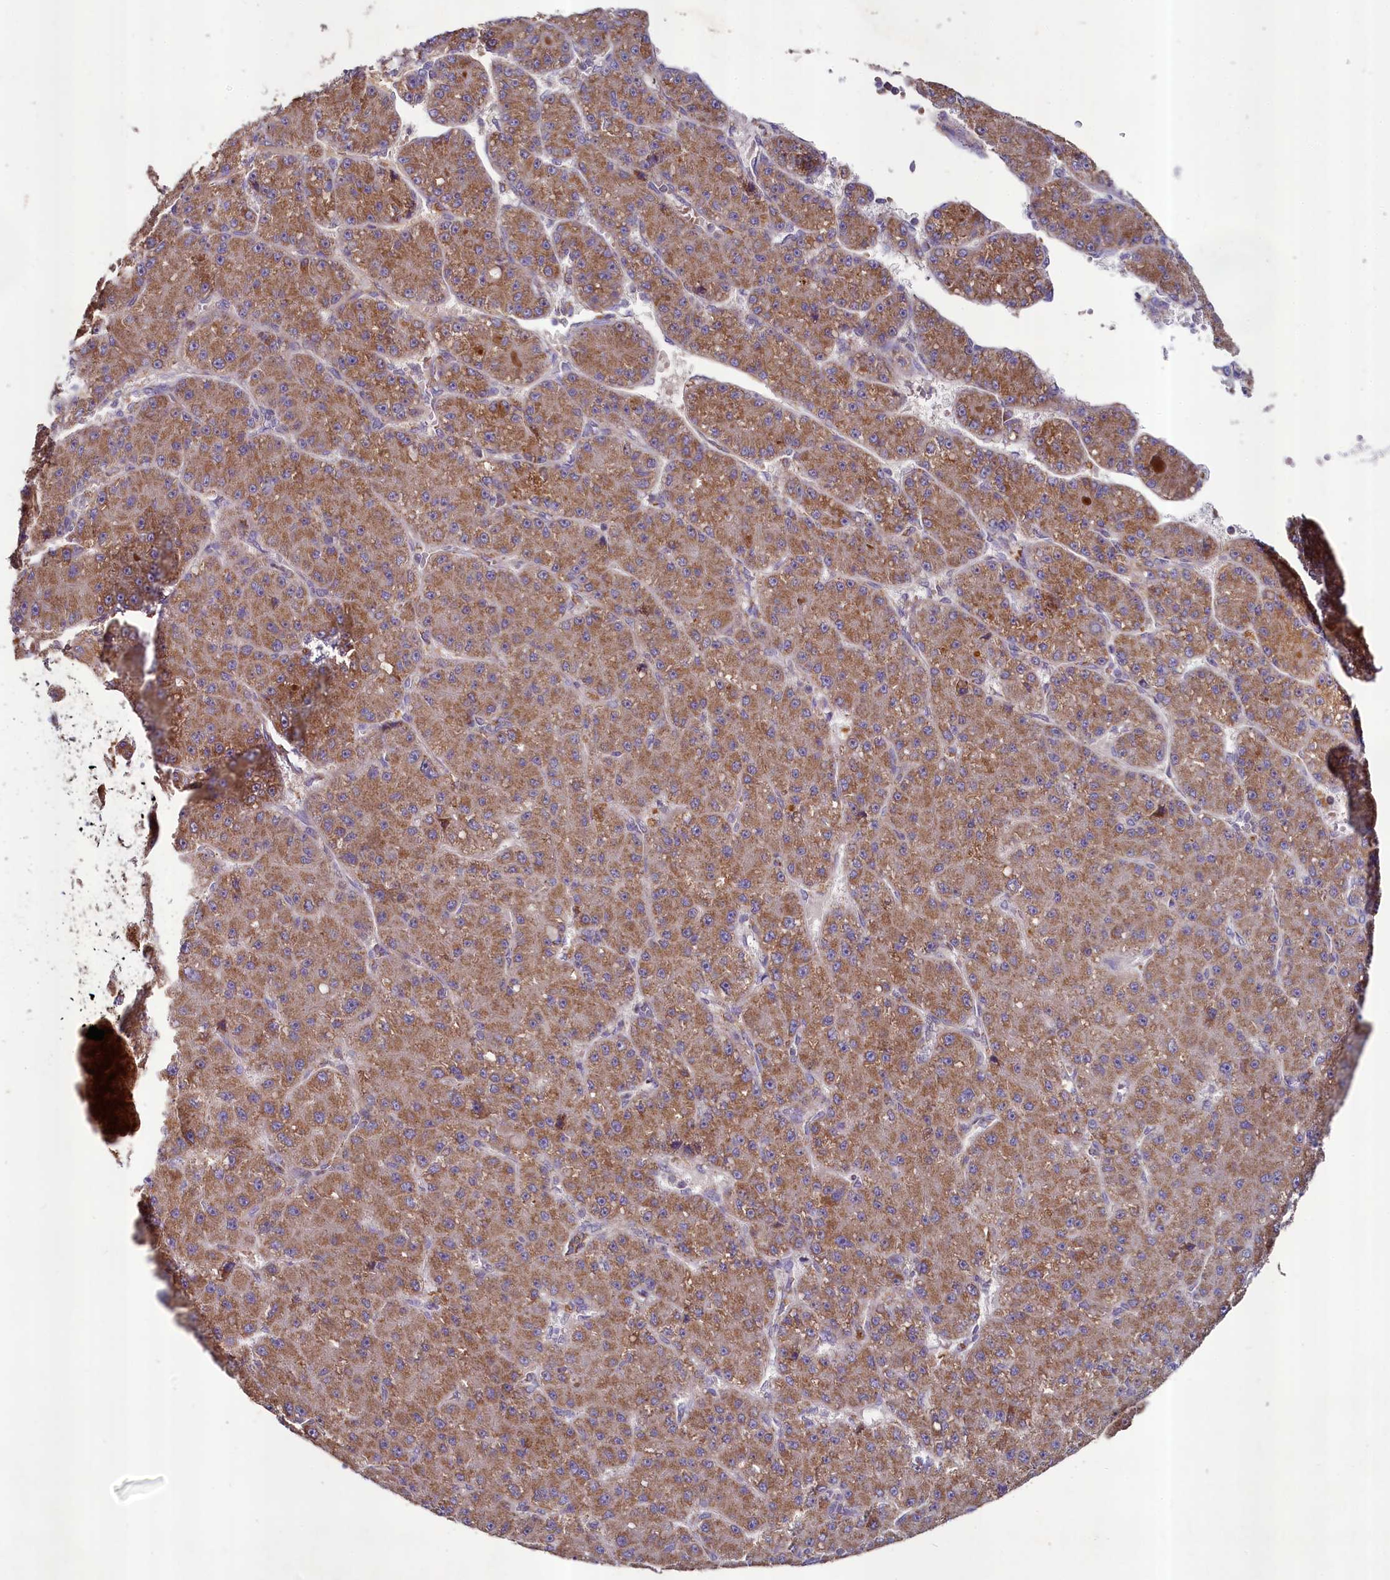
{"staining": {"intensity": "moderate", "quantity": ">75%", "location": "cytoplasmic/membranous"}, "tissue": "liver cancer", "cell_type": "Tumor cells", "image_type": "cancer", "snomed": [{"axis": "morphology", "description": "Carcinoma, Hepatocellular, NOS"}, {"axis": "topography", "description": "Liver"}], "caption": "Immunohistochemistry (IHC) micrograph of neoplastic tissue: liver cancer stained using IHC demonstrates medium levels of moderate protein expression localized specifically in the cytoplasmic/membranous of tumor cells, appearing as a cytoplasmic/membranous brown color.", "gene": "METTL4", "patient": {"sex": "male", "age": 67}}